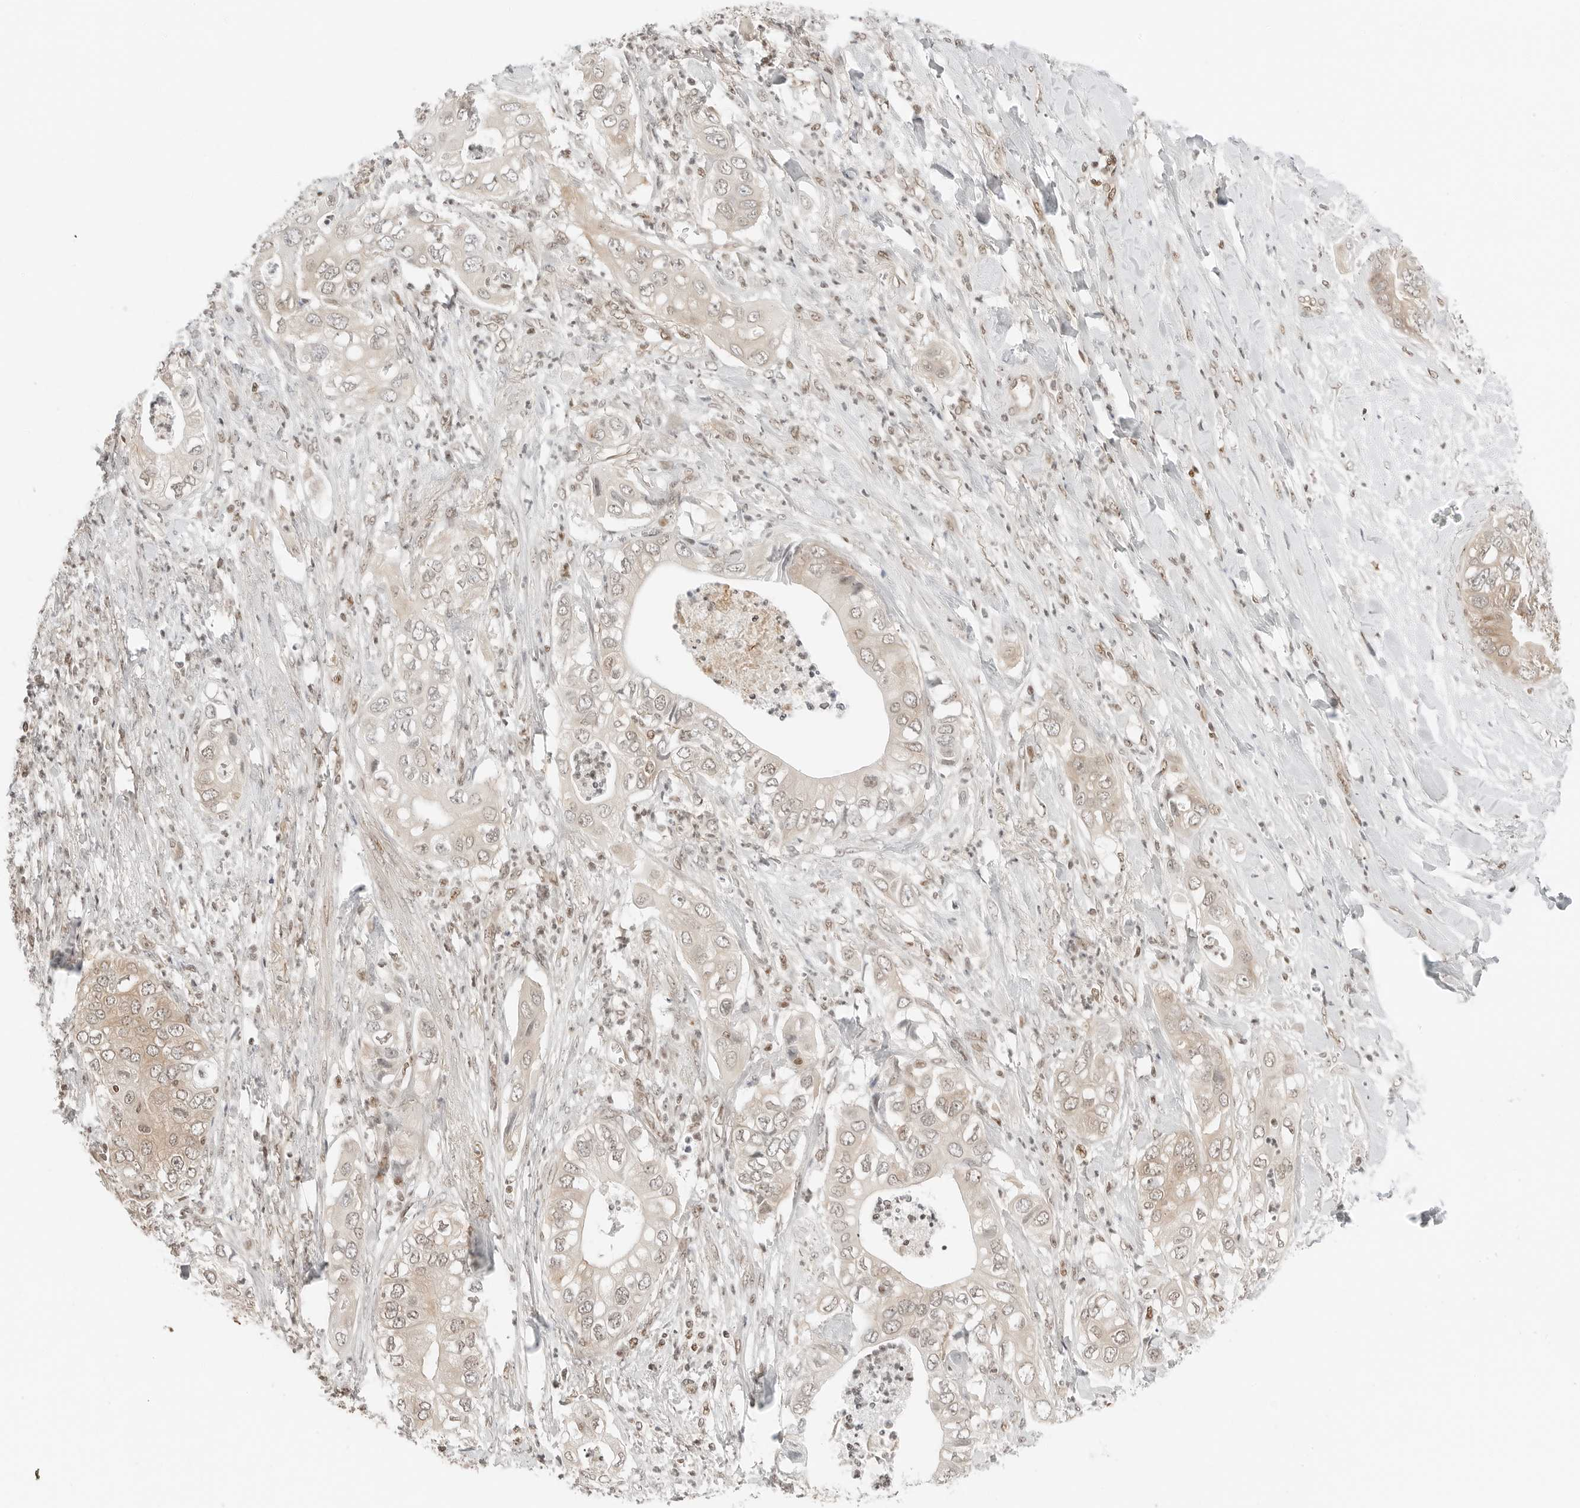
{"staining": {"intensity": "weak", "quantity": "25%-75%", "location": "cytoplasmic/membranous,nuclear"}, "tissue": "pancreatic cancer", "cell_type": "Tumor cells", "image_type": "cancer", "snomed": [{"axis": "morphology", "description": "Adenocarcinoma, NOS"}, {"axis": "topography", "description": "Pancreas"}], "caption": "Pancreatic cancer (adenocarcinoma) was stained to show a protein in brown. There is low levels of weak cytoplasmic/membranous and nuclear positivity in about 25%-75% of tumor cells. (Stains: DAB in brown, nuclei in blue, Microscopy: brightfield microscopy at high magnification).", "gene": "CRTC2", "patient": {"sex": "female", "age": 78}}